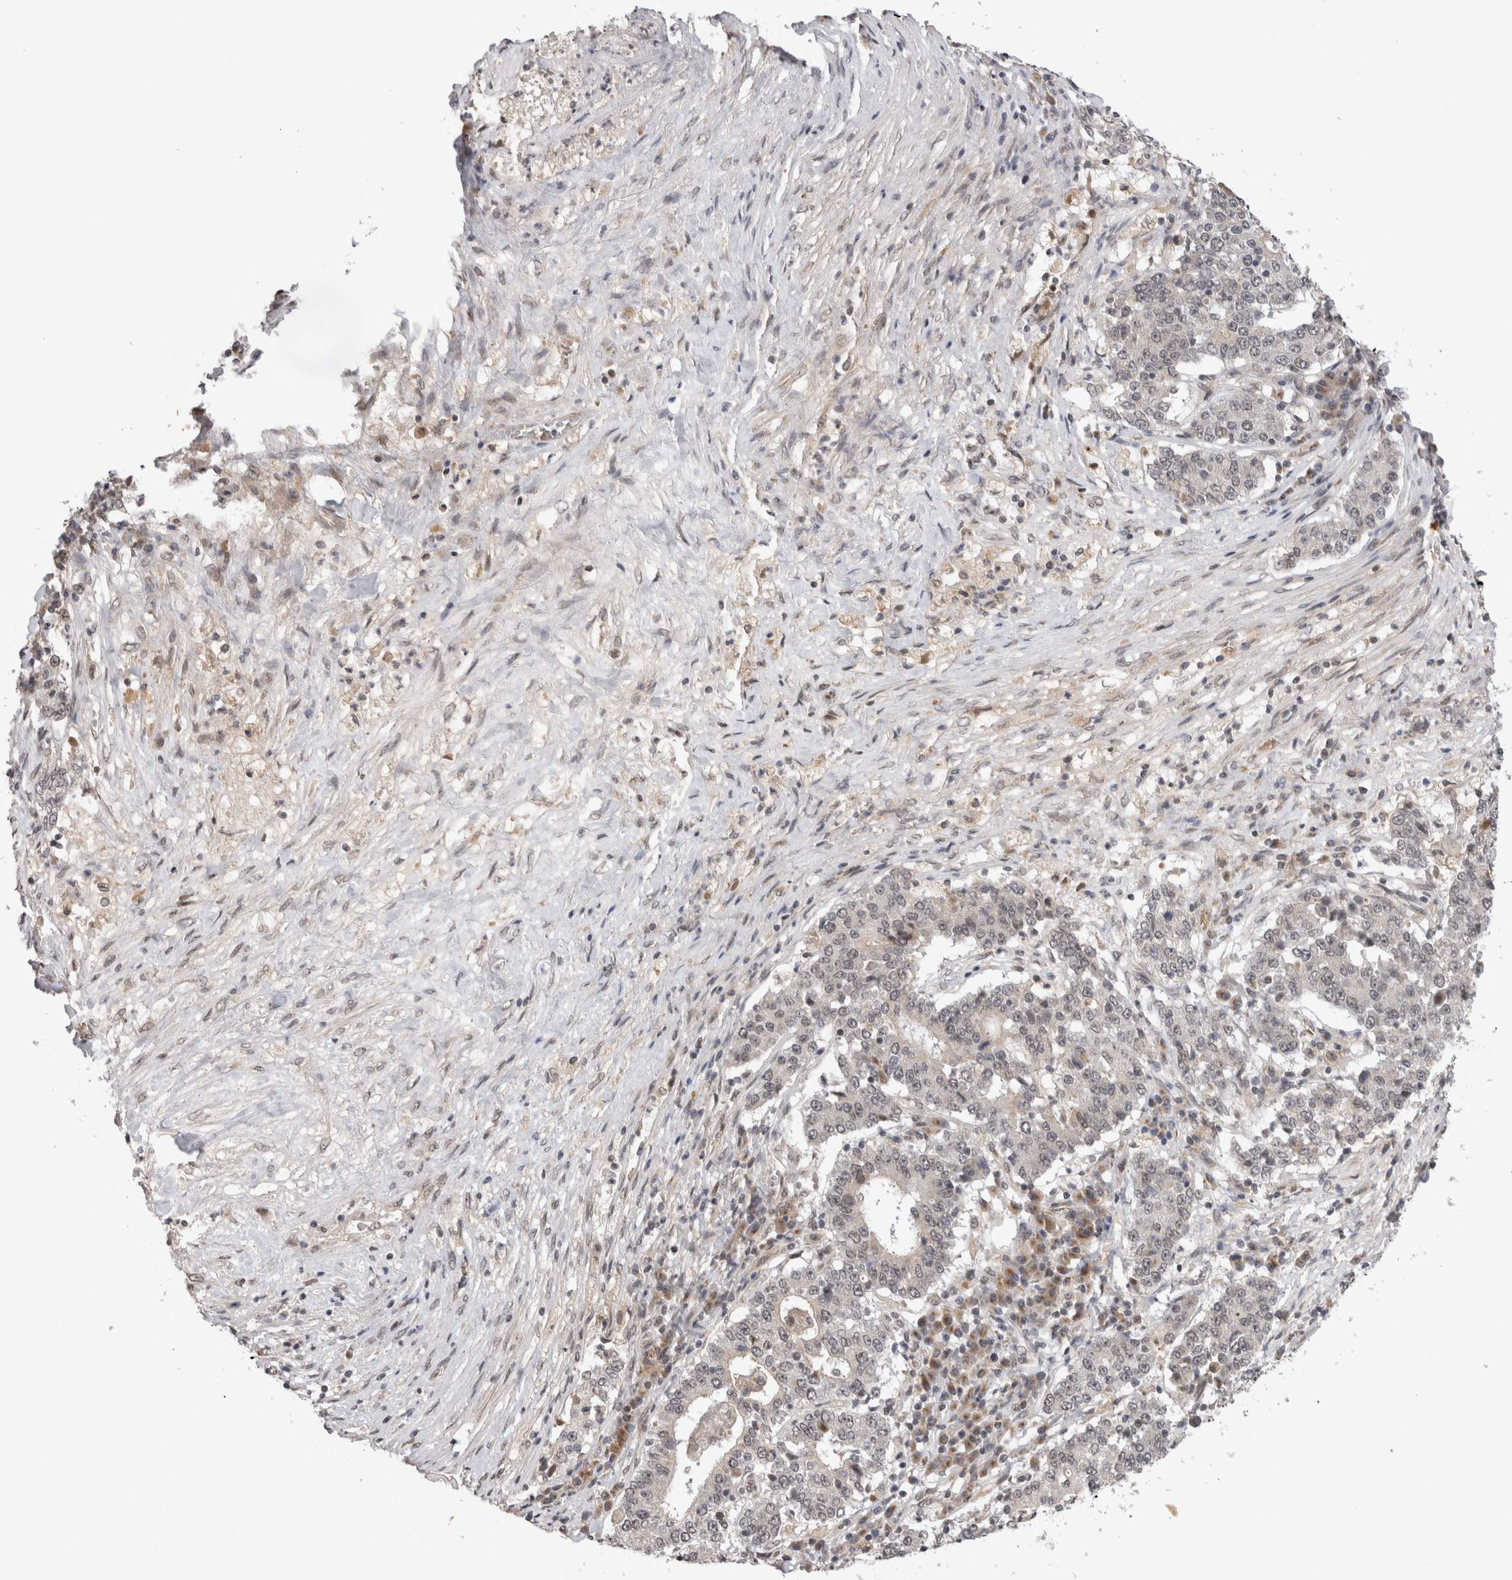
{"staining": {"intensity": "negative", "quantity": "none", "location": "none"}, "tissue": "stomach cancer", "cell_type": "Tumor cells", "image_type": "cancer", "snomed": [{"axis": "morphology", "description": "Adenocarcinoma, NOS"}, {"axis": "topography", "description": "Stomach"}], "caption": "Protein analysis of stomach cancer (adenocarcinoma) reveals no significant positivity in tumor cells.", "gene": "TMEM65", "patient": {"sex": "male", "age": 59}}